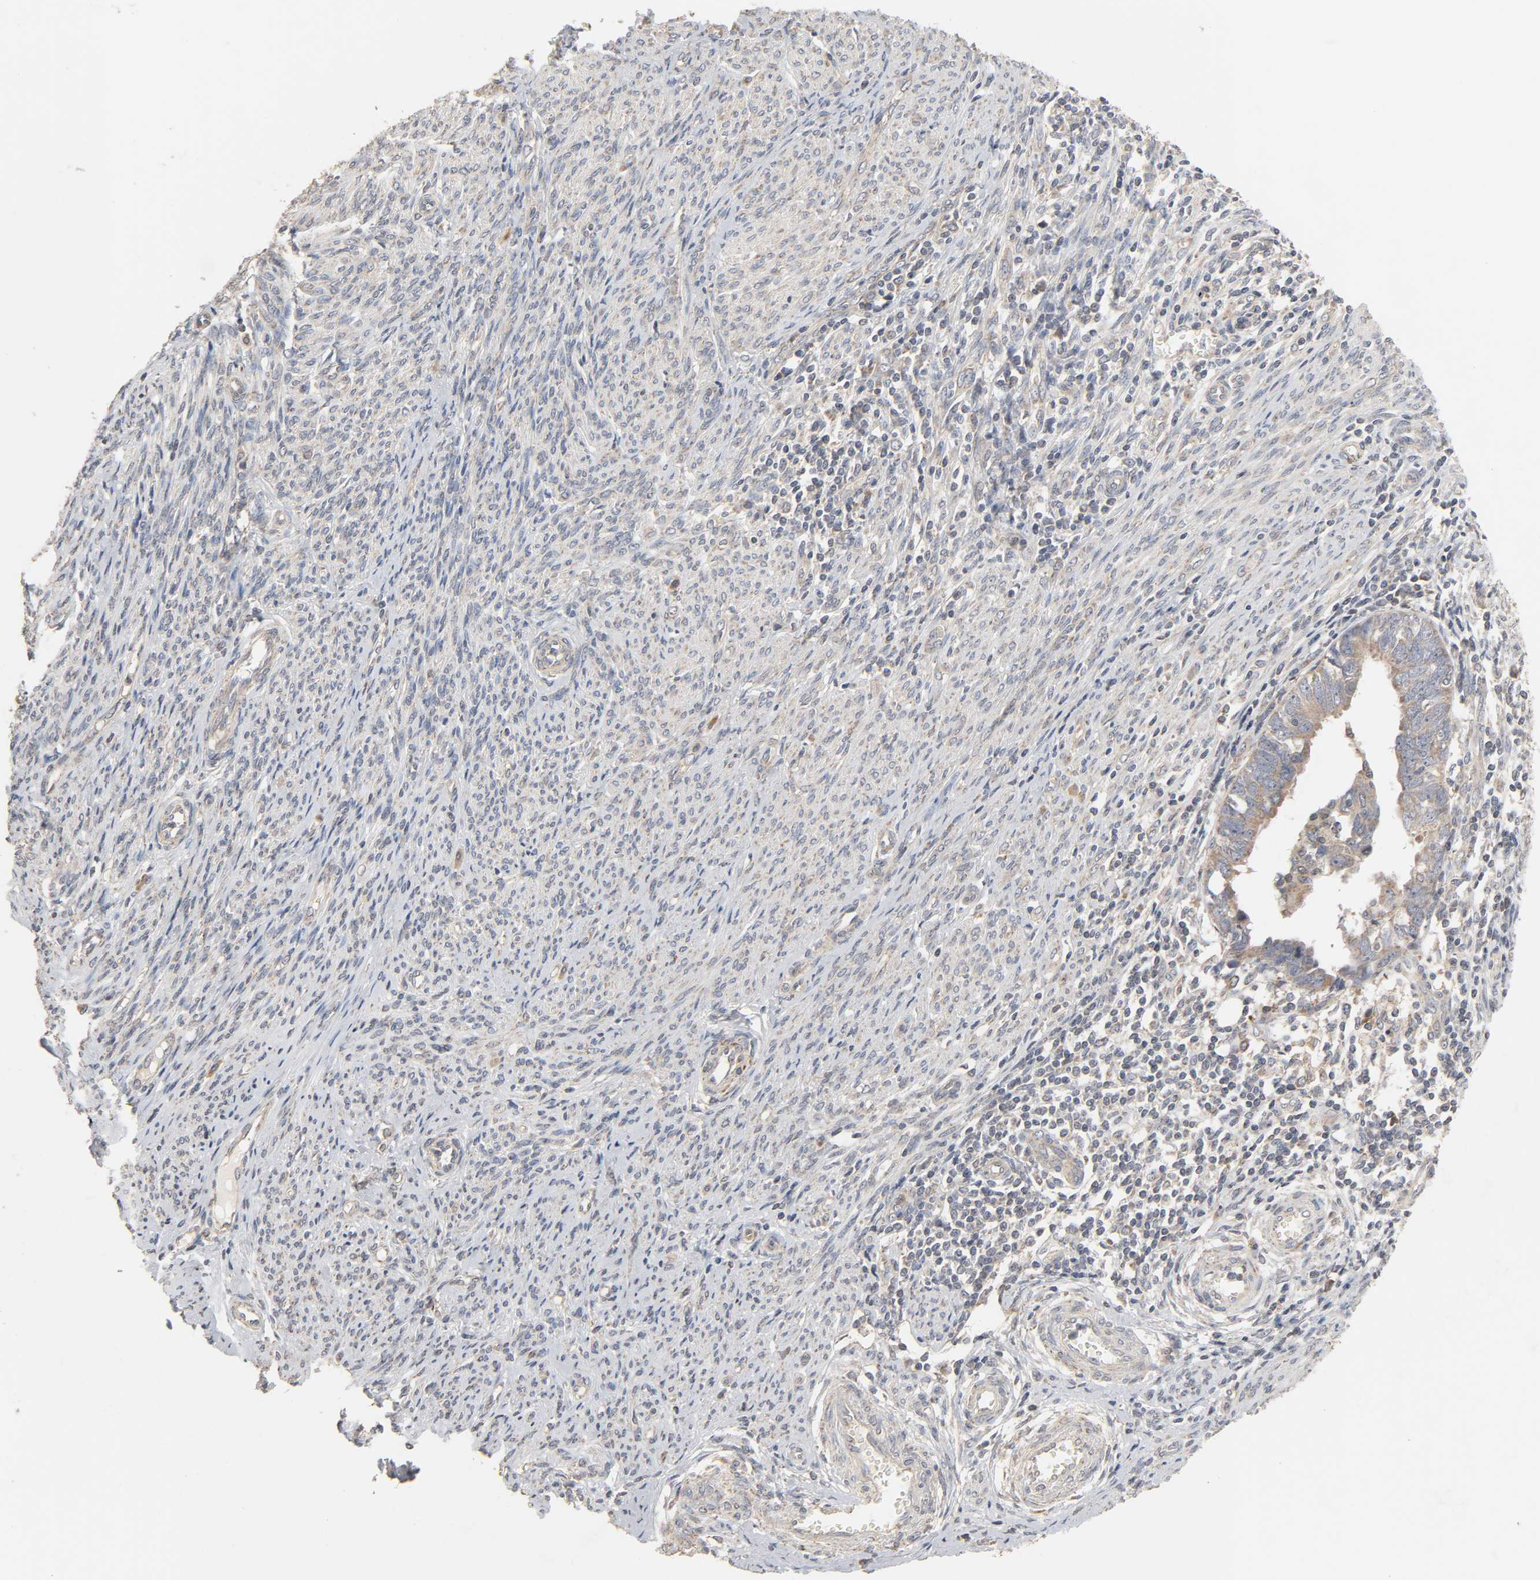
{"staining": {"intensity": "weak", "quantity": ">75%", "location": "cytoplasmic/membranous"}, "tissue": "endometrial cancer", "cell_type": "Tumor cells", "image_type": "cancer", "snomed": [{"axis": "morphology", "description": "Adenocarcinoma, NOS"}, {"axis": "topography", "description": "Endometrium"}], "caption": "Immunohistochemistry image of neoplastic tissue: endometrial cancer stained using immunohistochemistry exhibits low levels of weak protein expression localized specifically in the cytoplasmic/membranous of tumor cells, appearing as a cytoplasmic/membranous brown color.", "gene": "CLEC4E", "patient": {"sex": "female", "age": 75}}